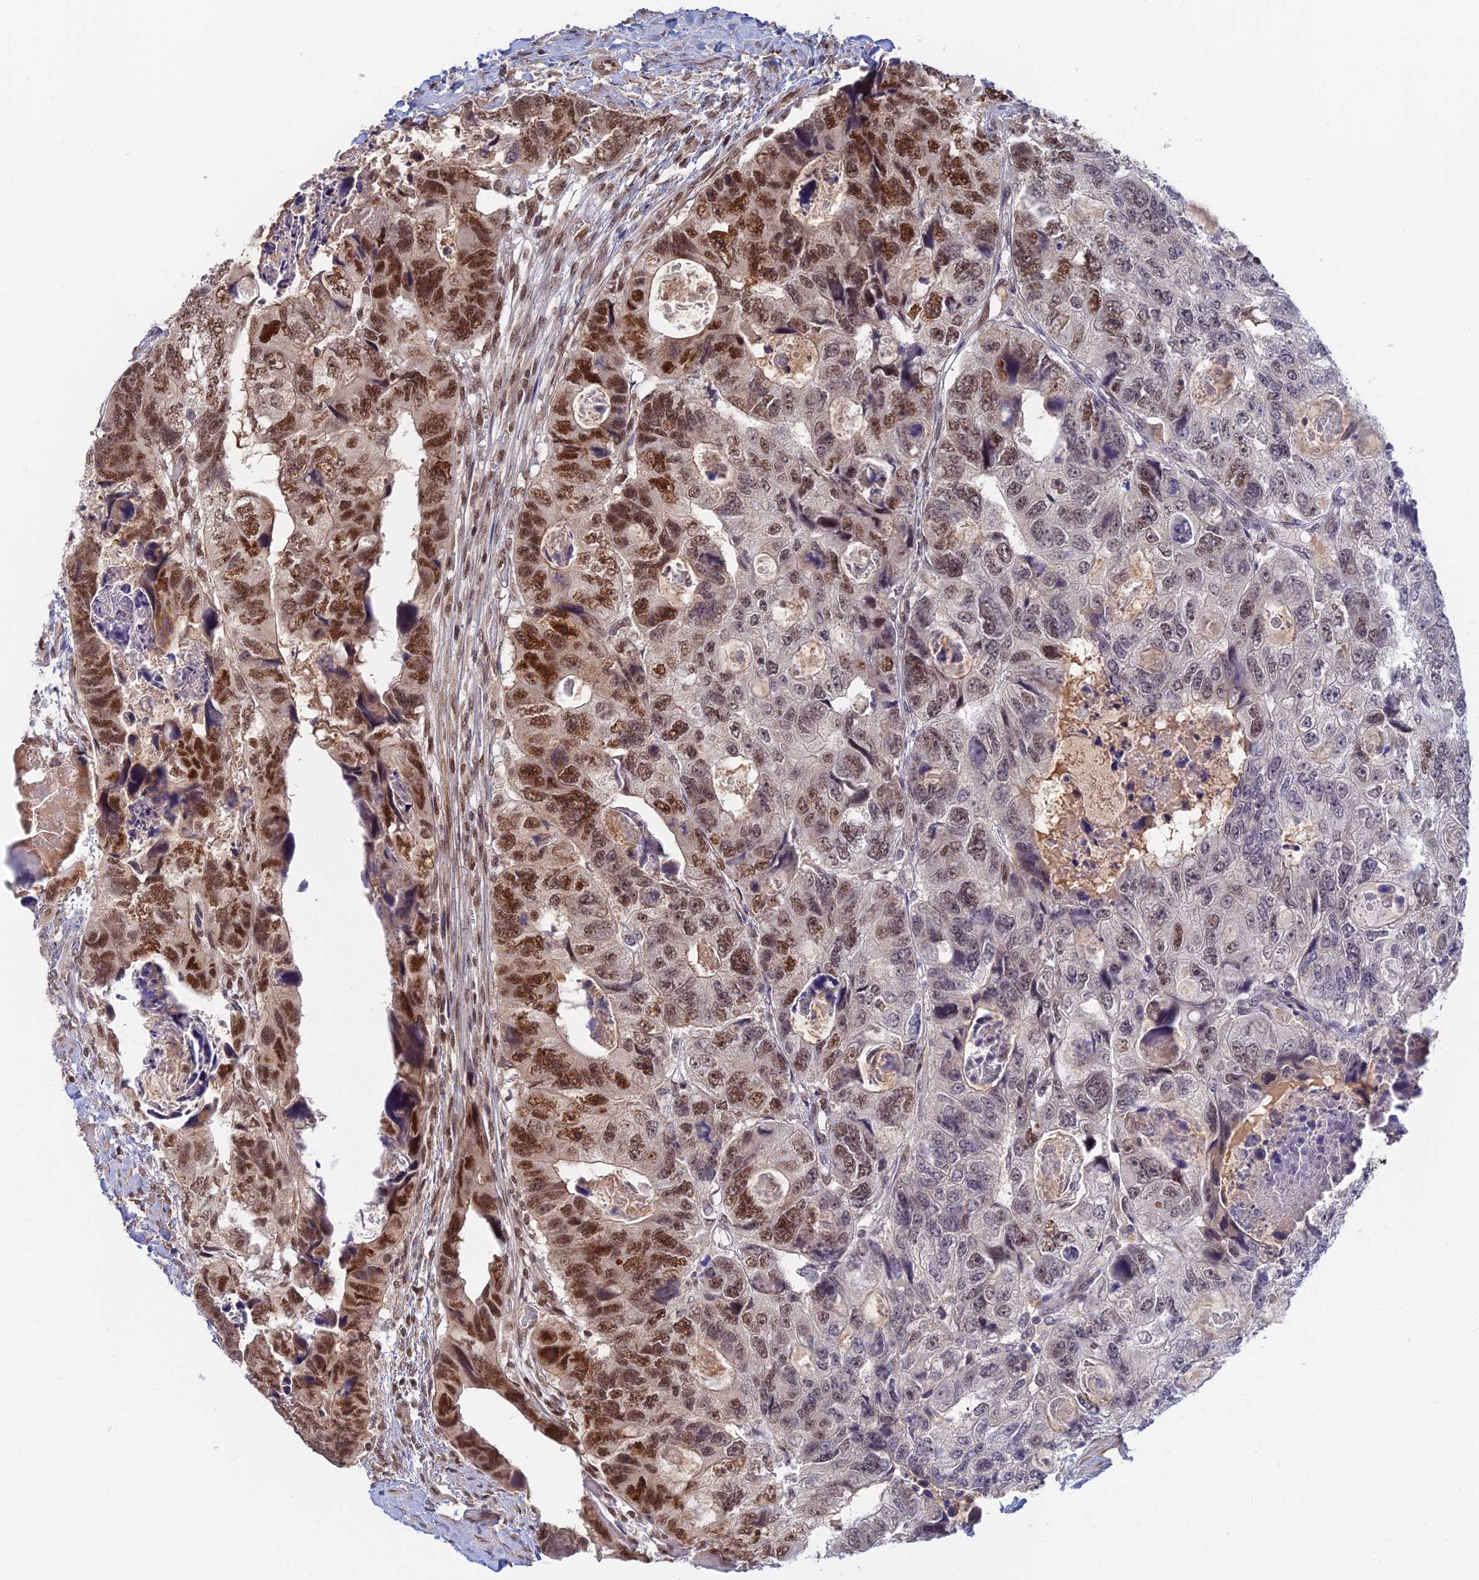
{"staining": {"intensity": "strong", "quantity": "25%-75%", "location": "nuclear"}, "tissue": "colorectal cancer", "cell_type": "Tumor cells", "image_type": "cancer", "snomed": [{"axis": "morphology", "description": "Adenocarcinoma, NOS"}, {"axis": "topography", "description": "Rectum"}], "caption": "Colorectal cancer (adenocarcinoma) stained with a protein marker displays strong staining in tumor cells.", "gene": "TCEA2", "patient": {"sex": "male", "age": 59}}